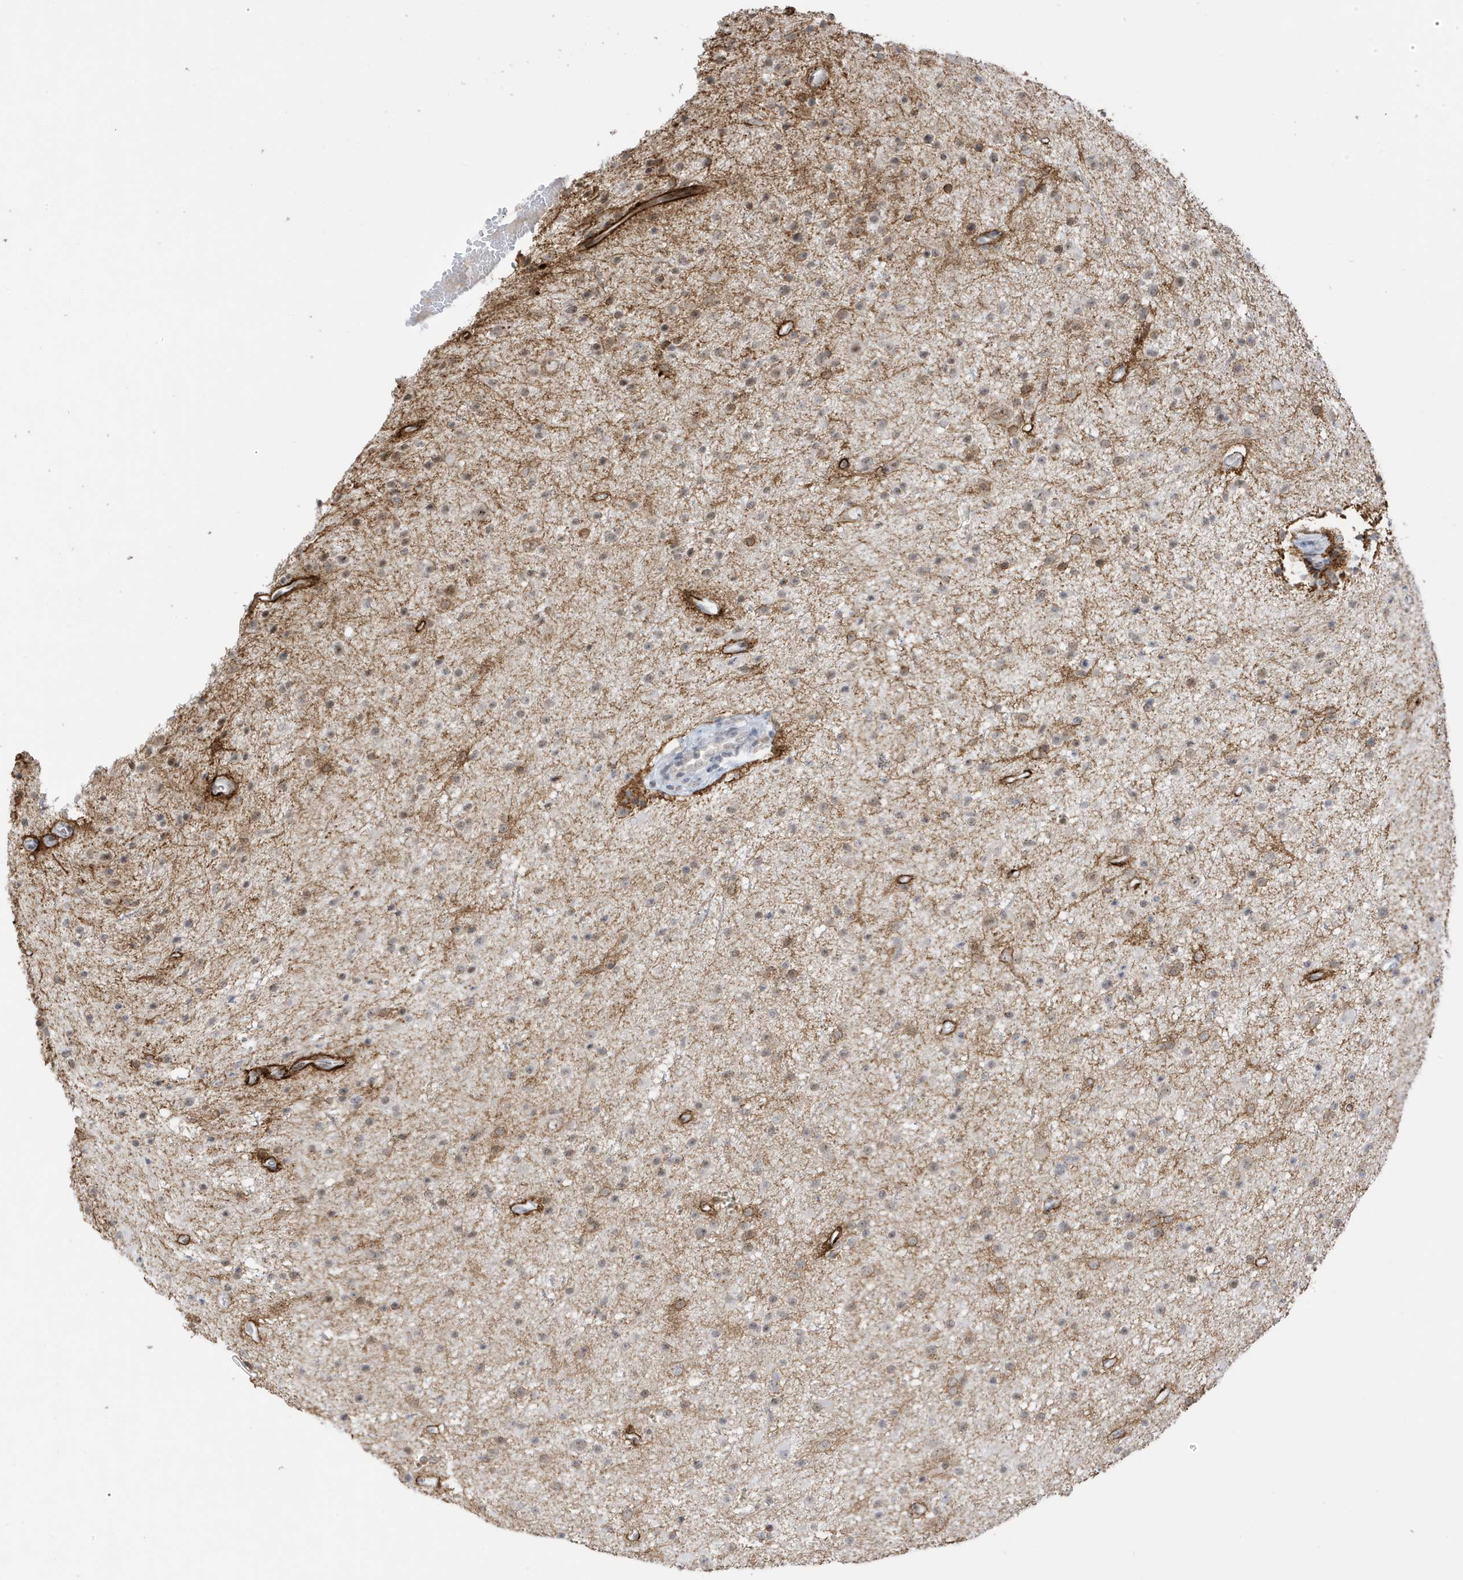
{"staining": {"intensity": "negative", "quantity": "none", "location": "none"}, "tissue": "glioma", "cell_type": "Tumor cells", "image_type": "cancer", "snomed": [{"axis": "morphology", "description": "Glioma, malignant, Low grade"}, {"axis": "topography", "description": "Cerebral cortex"}], "caption": "Immunohistochemistry (IHC) of human malignant glioma (low-grade) exhibits no positivity in tumor cells.", "gene": "MSL3", "patient": {"sex": "female", "age": 39}}